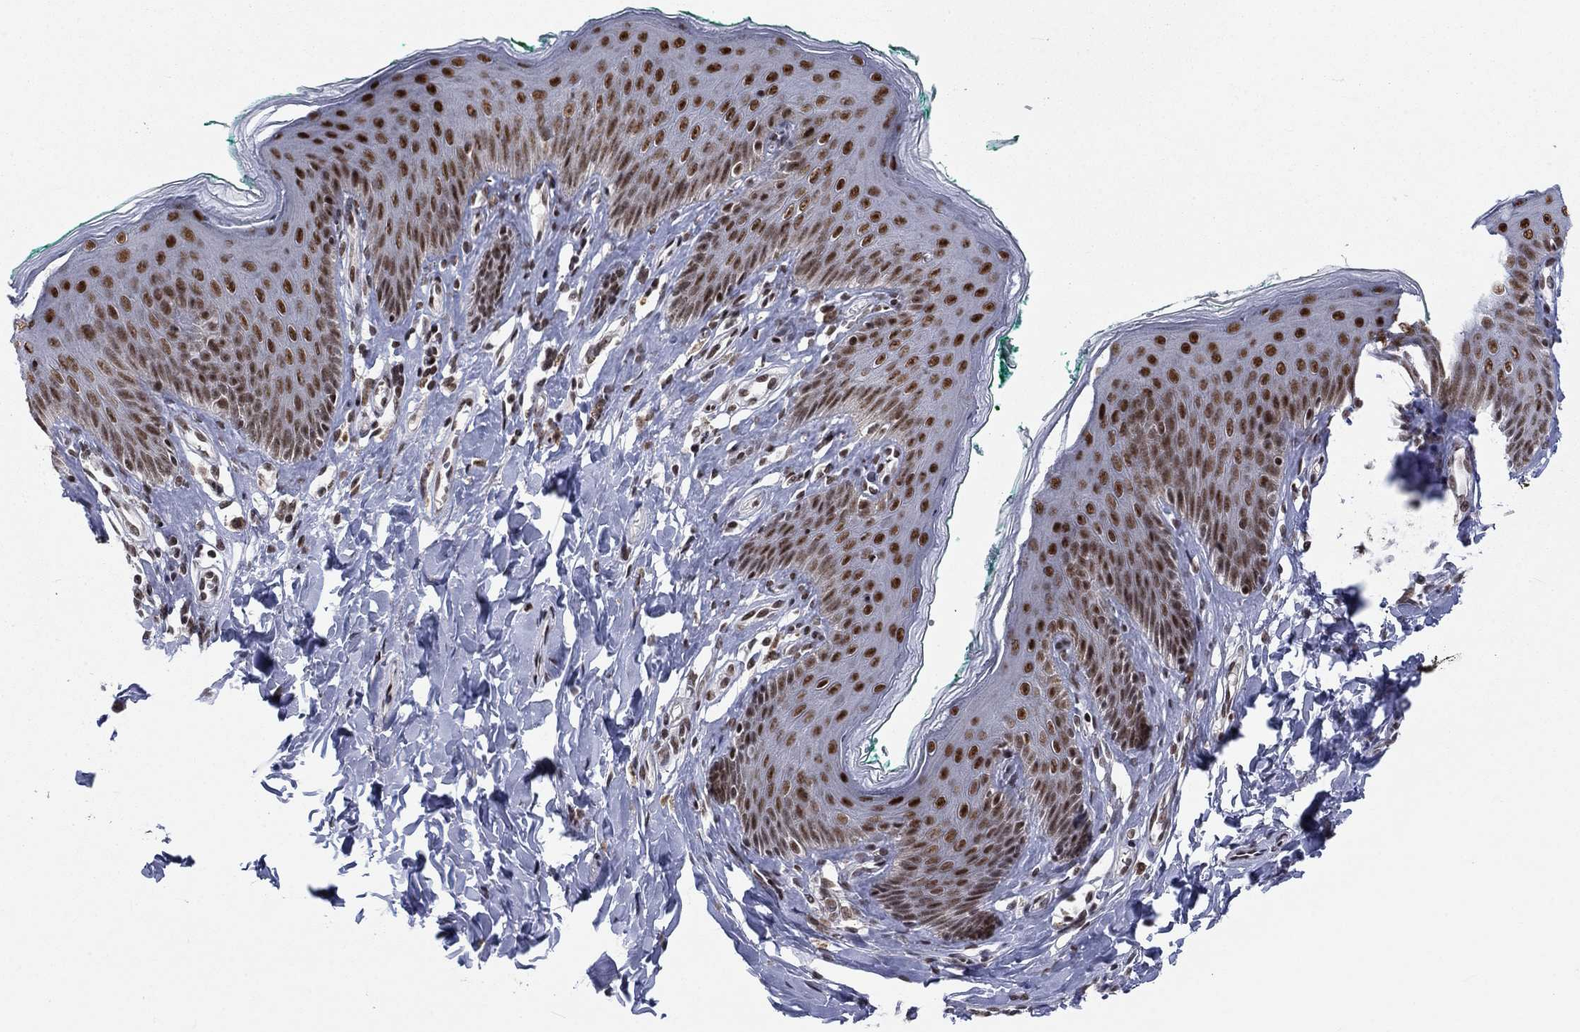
{"staining": {"intensity": "strong", "quantity": ">75%", "location": "nuclear"}, "tissue": "skin", "cell_type": "Epidermal cells", "image_type": "normal", "snomed": [{"axis": "morphology", "description": "Normal tissue, NOS"}, {"axis": "topography", "description": "Vulva"}], "caption": "Protein analysis of normal skin displays strong nuclear positivity in about >75% of epidermal cells.", "gene": "FYTTD1", "patient": {"sex": "female", "age": 66}}